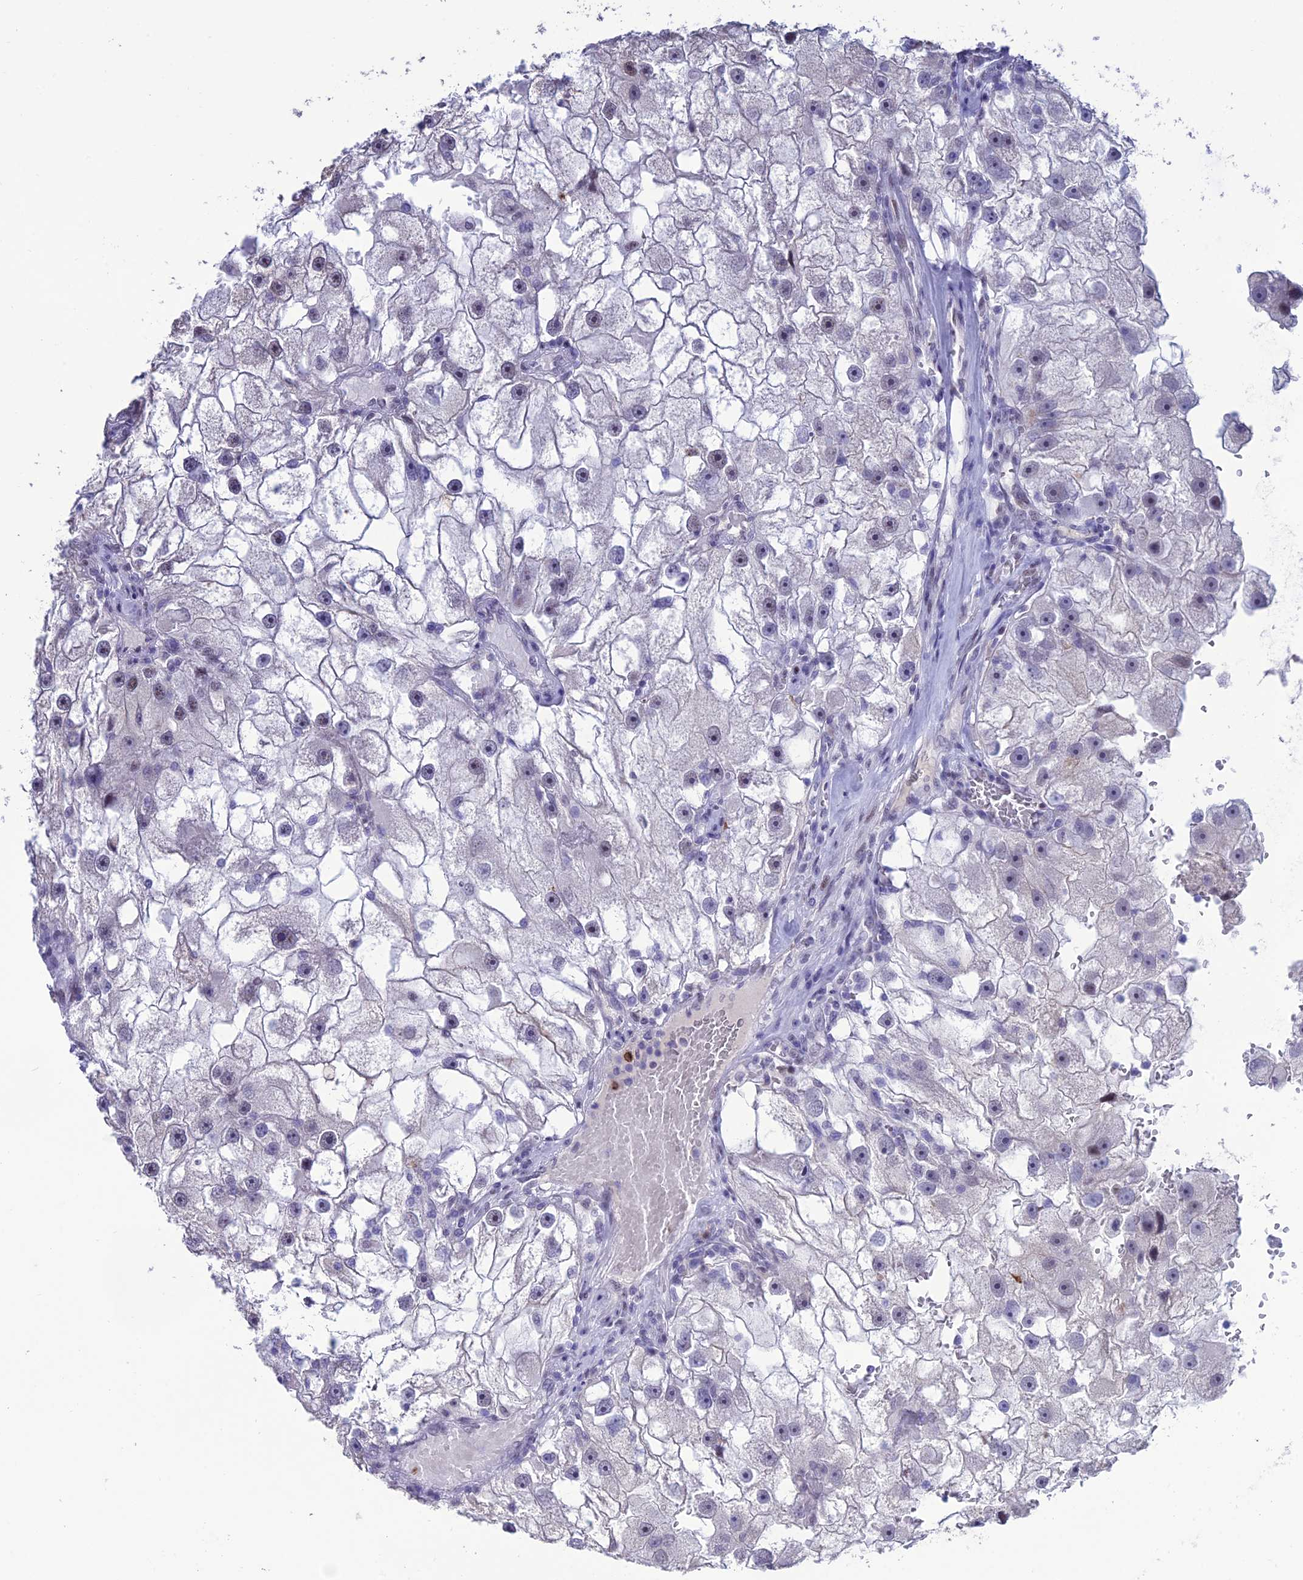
{"staining": {"intensity": "negative", "quantity": "none", "location": "none"}, "tissue": "renal cancer", "cell_type": "Tumor cells", "image_type": "cancer", "snomed": [{"axis": "morphology", "description": "Adenocarcinoma, NOS"}, {"axis": "topography", "description": "Kidney"}], "caption": "Immunohistochemistry (IHC) image of human renal cancer (adenocarcinoma) stained for a protein (brown), which demonstrates no expression in tumor cells.", "gene": "MFSD2B", "patient": {"sex": "male", "age": 63}}